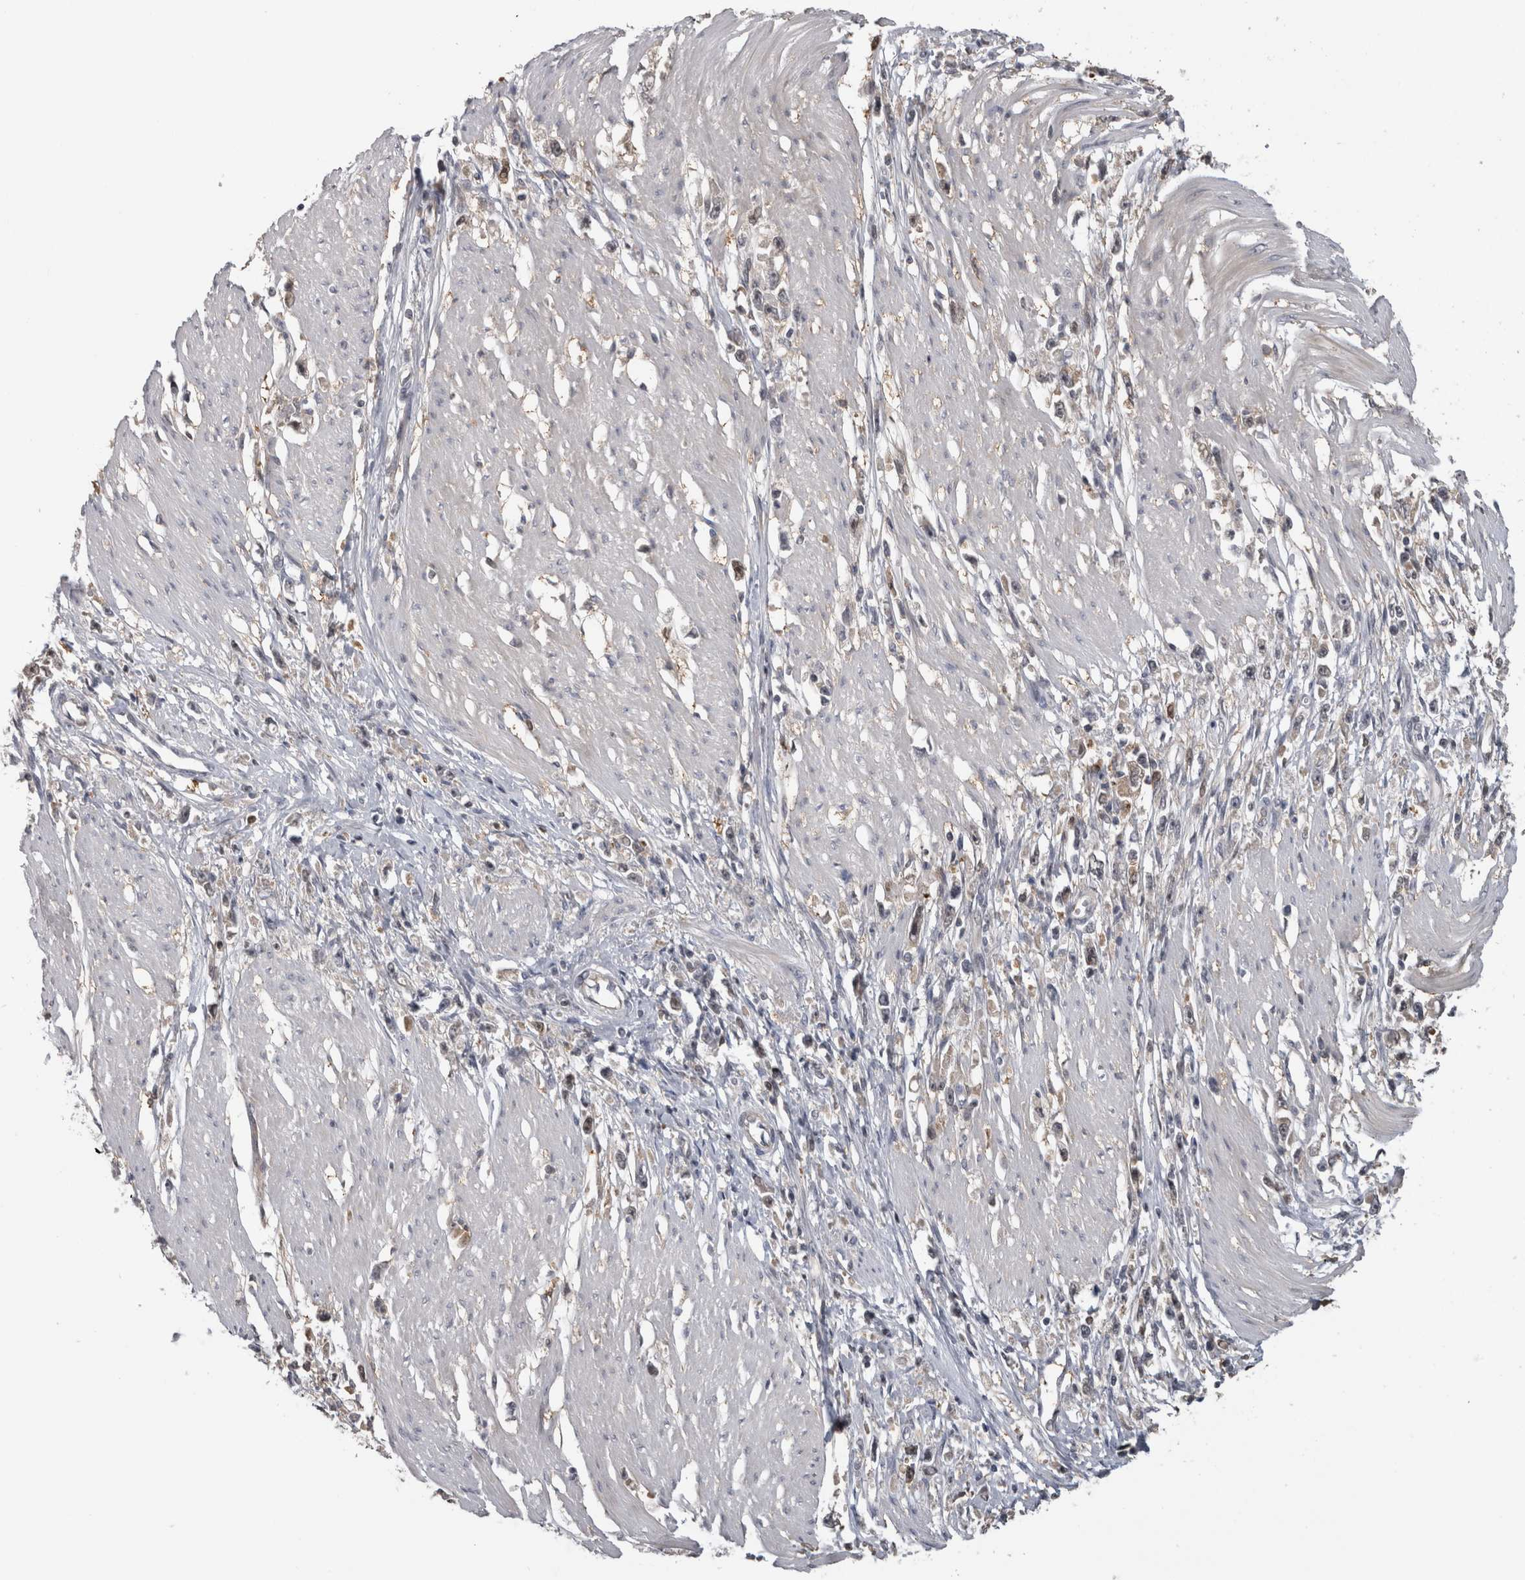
{"staining": {"intensity": "weak", "quantity": "<25%", "location": "nuclear"}, "tissue": "stomach cancer", "cell_type": "Tumor cells", "image_type": "cancer", "snomed": [{"axis": "morphology", "description": "Adenocarcinoma, NOS"}, {"axis": "topography", "description": "Stomach"}], "caption": "Stomach cancer (adenocarcinoma) was stained to show a protein in brown. There is no significant expression in tumor cells. (DAB IHC visualized using brightfield microscopy, high magnification).", "gene": "USH1G", "patient": {"sex": "female", "age": 59}}